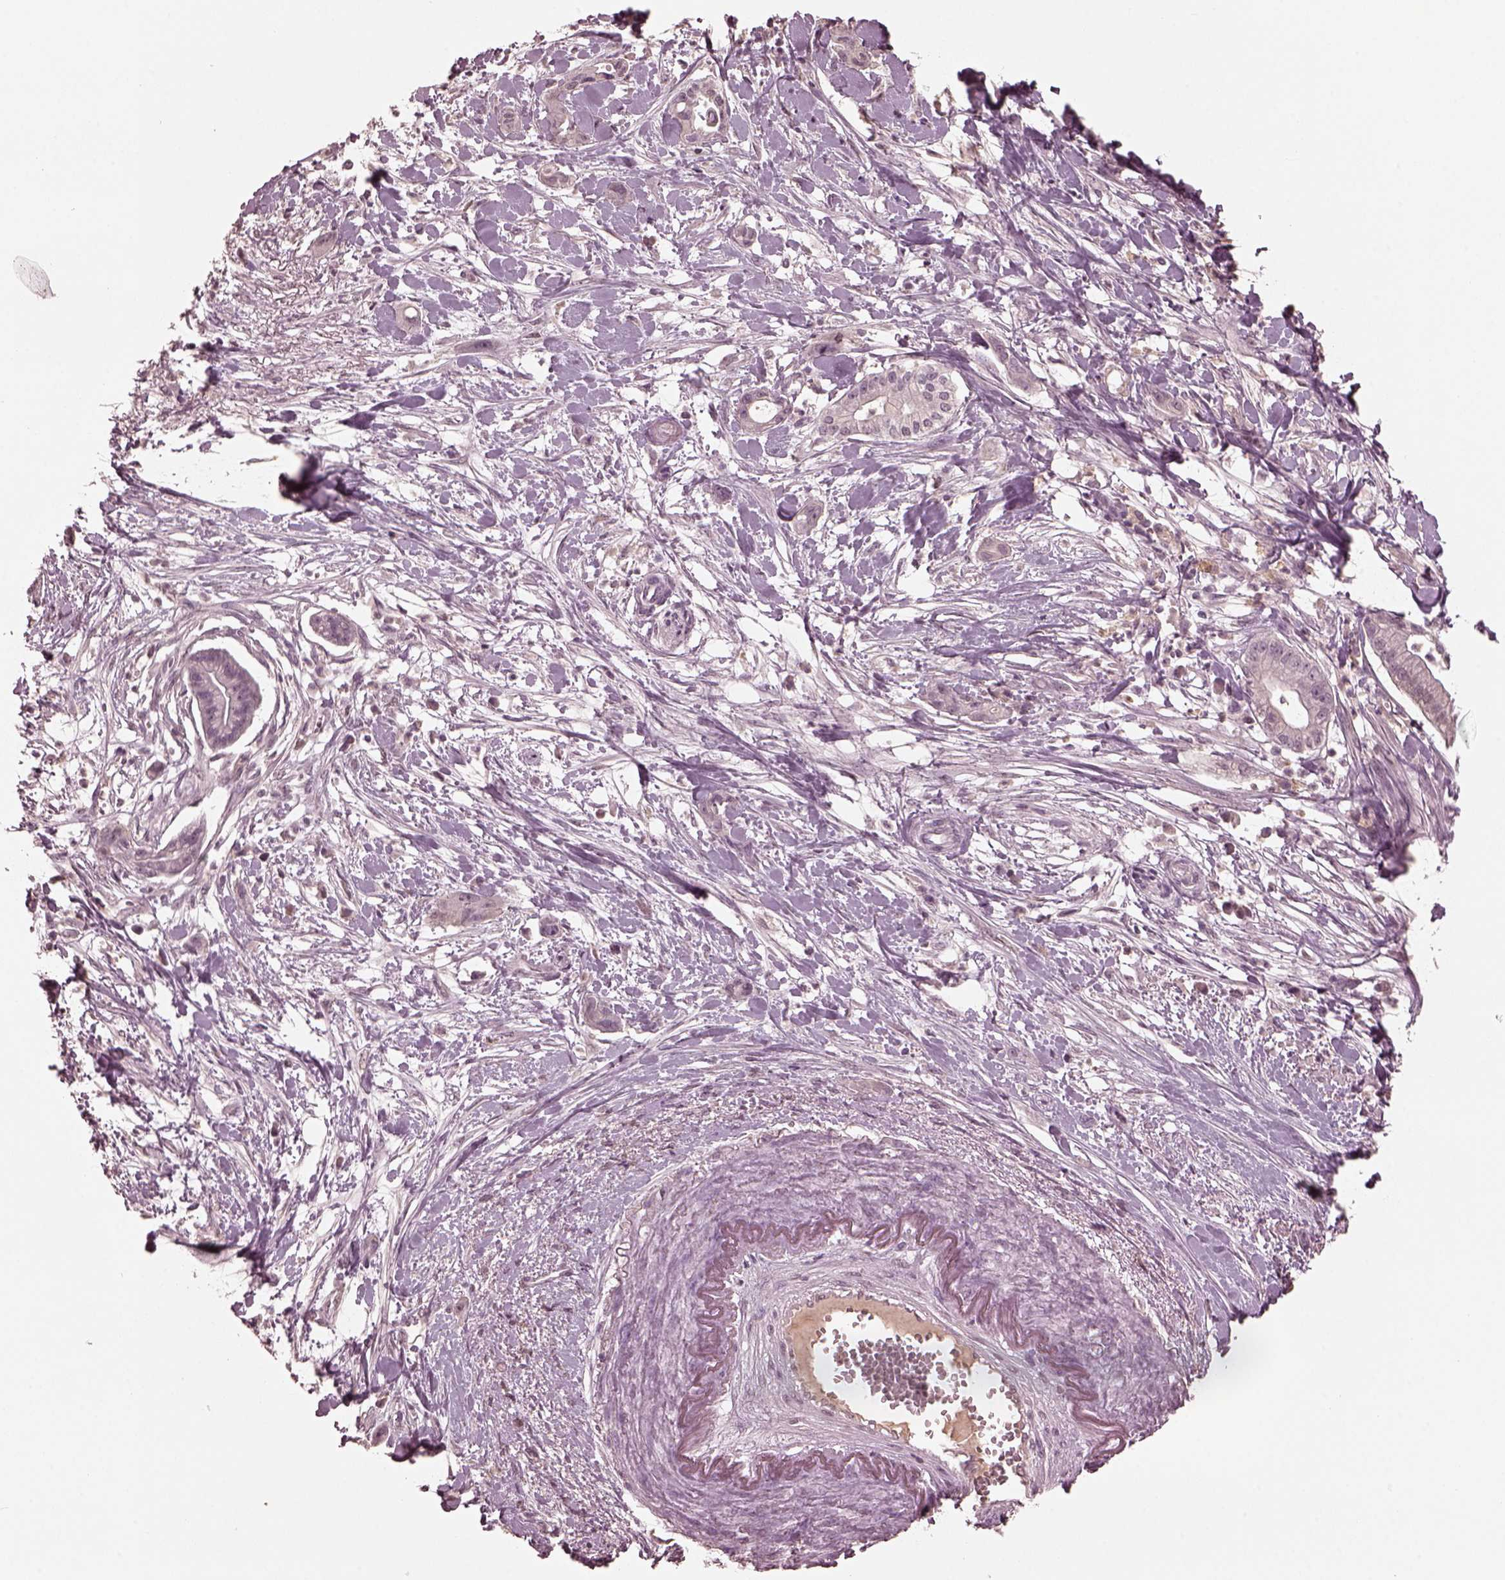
{"staining": {"intensity": "negative", "quantity": "none", "location": "none"}, "tissue": "pancreatic cancer", "cell_type": "Tumor cells", "image_type": "cancer", "snomed": [{"axis": "morphology", "description": "Normal tissue, NOS"}, {"axis": "morphology", "description": "Adenocarcinoma, NOS"}, {"axis": "topography", "description": "Lymph node"}, {"axis": "topography", "description": "Pancreas"}], "caption": "This is an immunohistochemistry (IHC) photomicrograph of human adenocarcinoma (pancreatic). There is no staining in tumor cells.", "gene": "KRT79", "patient": {"sex": "female", "age": 58}}